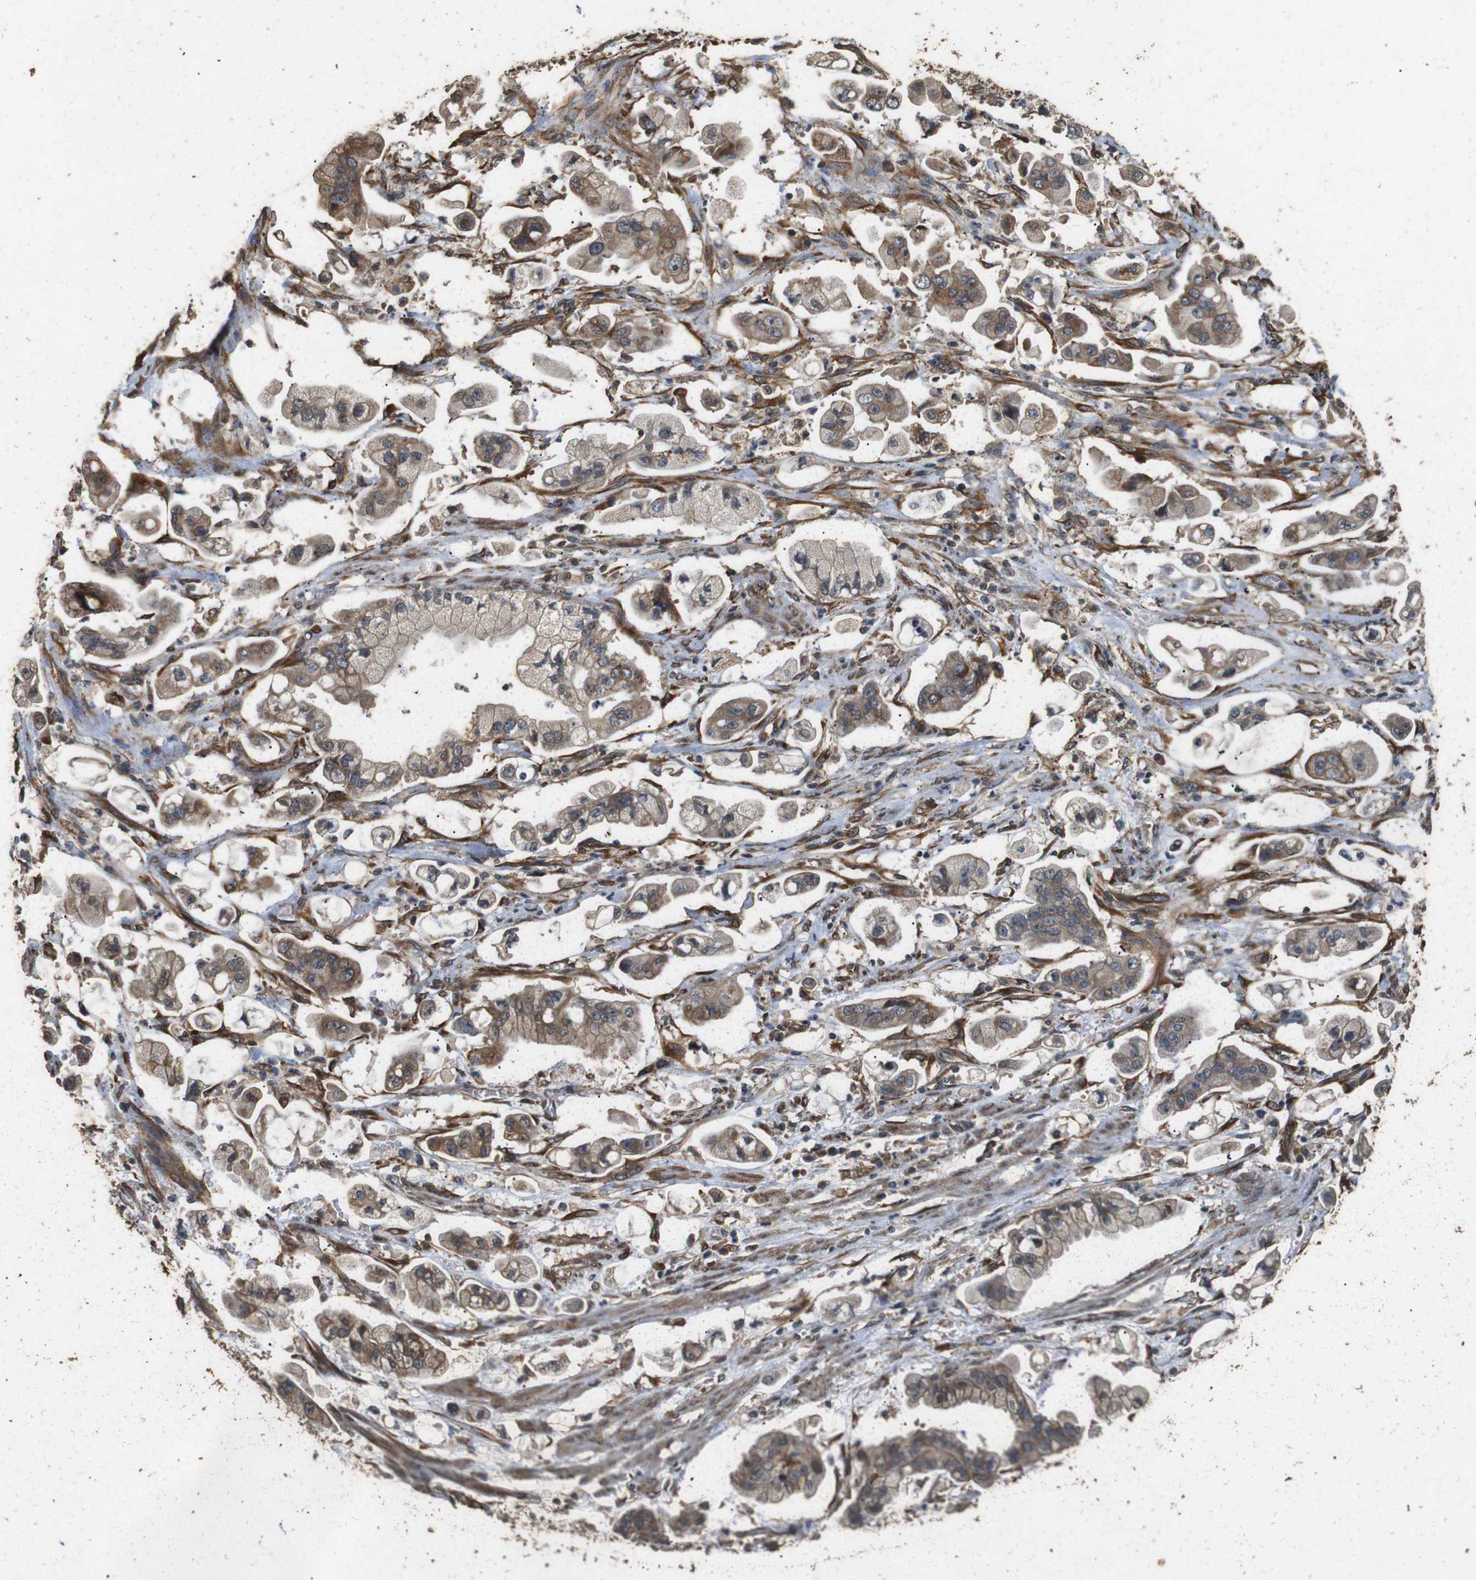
{"staining": {"intensity": "moderate", "quantity": ">75%", "location": "cytoplasmic/membranous"}, "tissue": "stomach cancer", "cell_type": "Tumor cells", "image_type": "cancer", "snomed": [{"axis": "morphology", "description": "Adenocarcinoma, NOS"}, {"axis": "topography", "description": "Stomach"}], "caption": "A brown stain labels moderate cytoplasmic/membranous expression of a protein in human stomach adenocarcinoma tumor cells.", "gene": "CNPY4", "patient": {"sex": "male", "age": 62}}